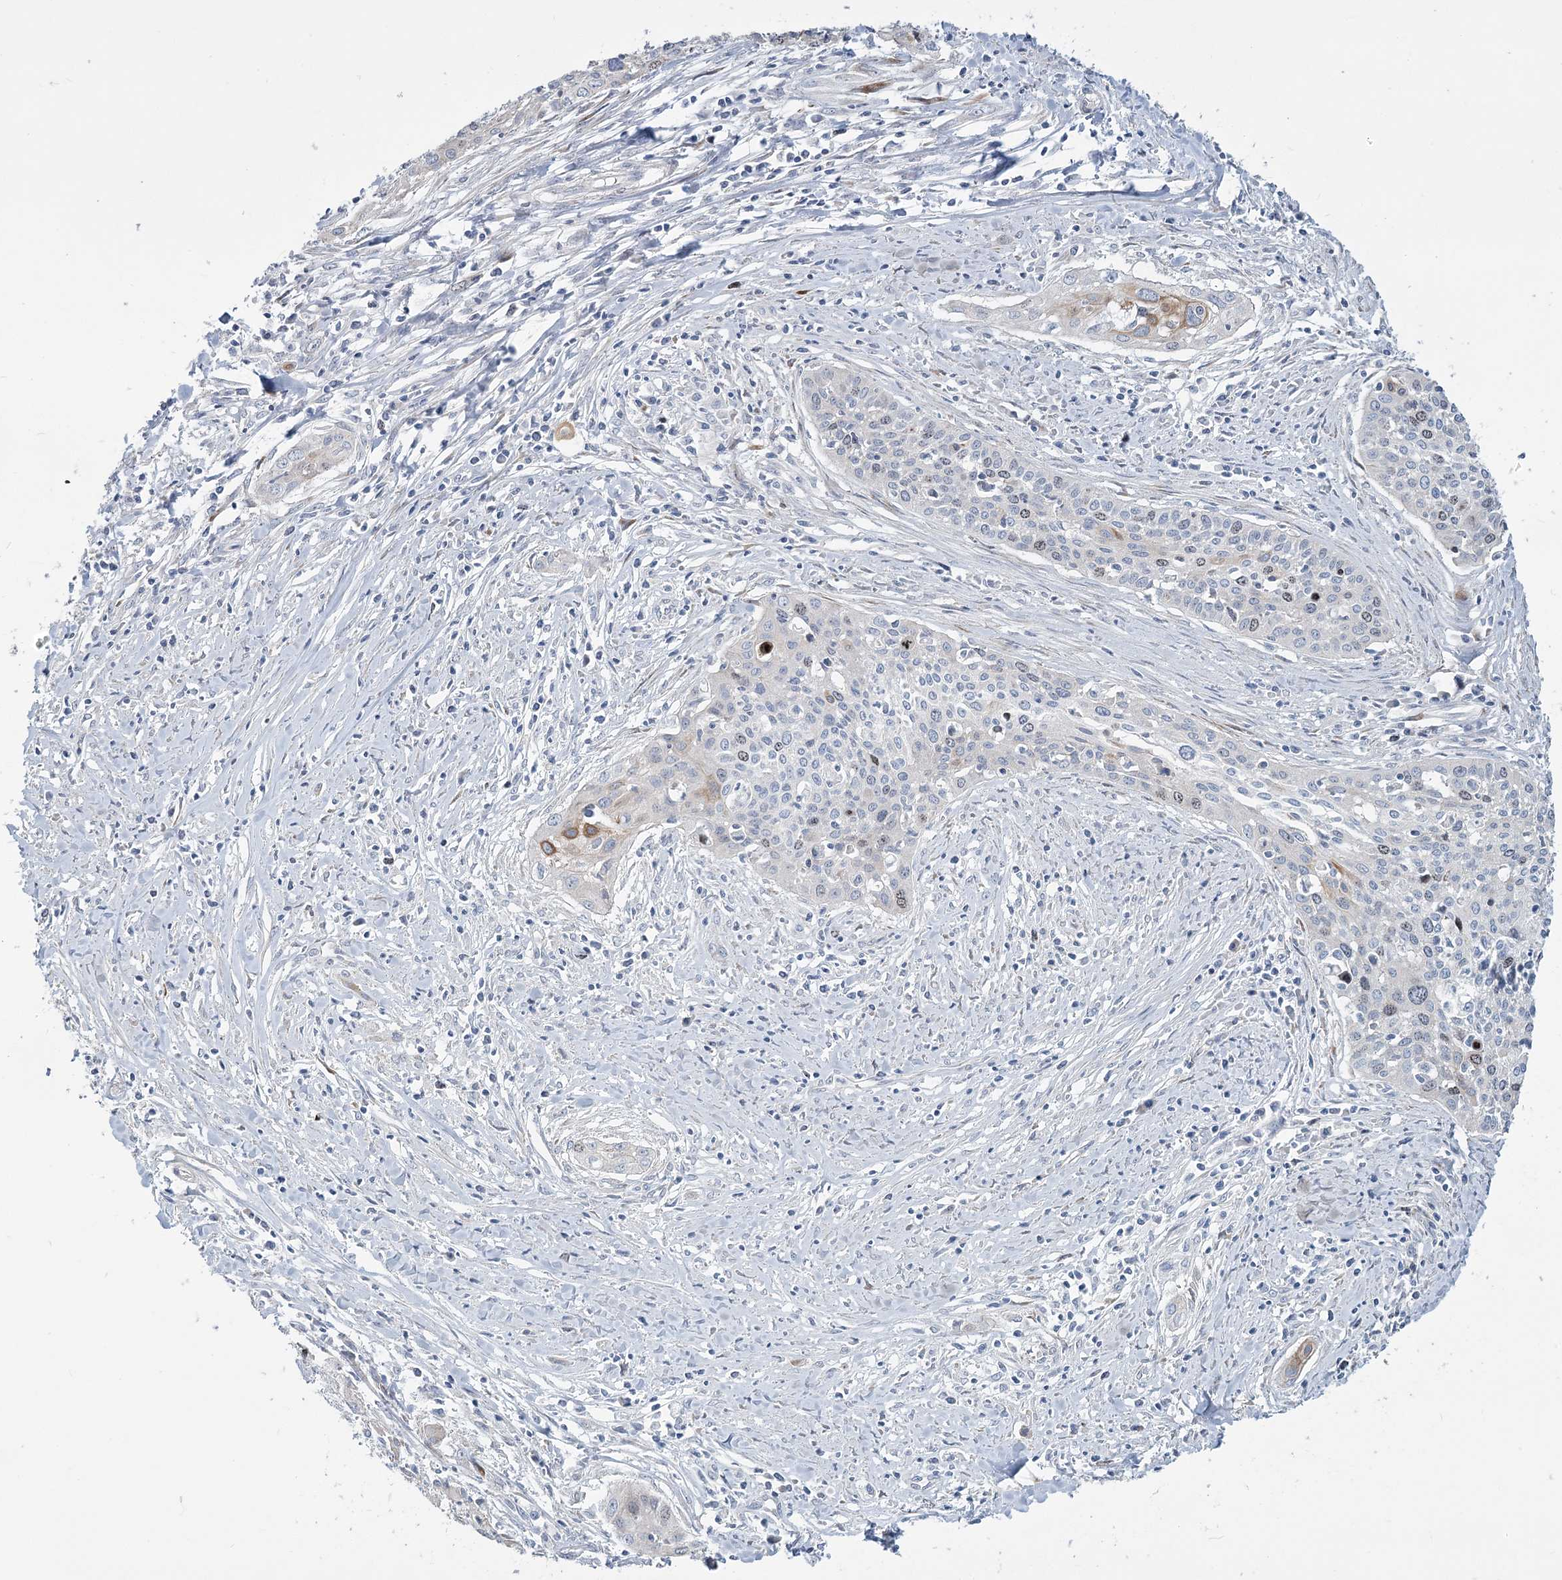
{"staining": {"intensity": "moderate", "quantity": "<25%", "location": "cytoplasmic/membranous,nuclear"}, "tissue": "cervical cancer", "cell_type": "Tumor cells", "image_type": "cancer", "snomed": [{"axis": "morphology", "description": "Squamous cell carcinoma, NOS"}, {"axis": "topography", "description": "Cervix"}], "caption": "Tumor cells show low levels of moderate cytoplasmic/membranous and nuclear staining in about <25% of cells in human squamous cell carcinoma (cervical). (Stains: DAB in brown, nuclei in blue, Microscopy: brightfield microscopy at high magnification).", "gene": "ABITRAM", "patient": {"sex": "female", "age": 34}}